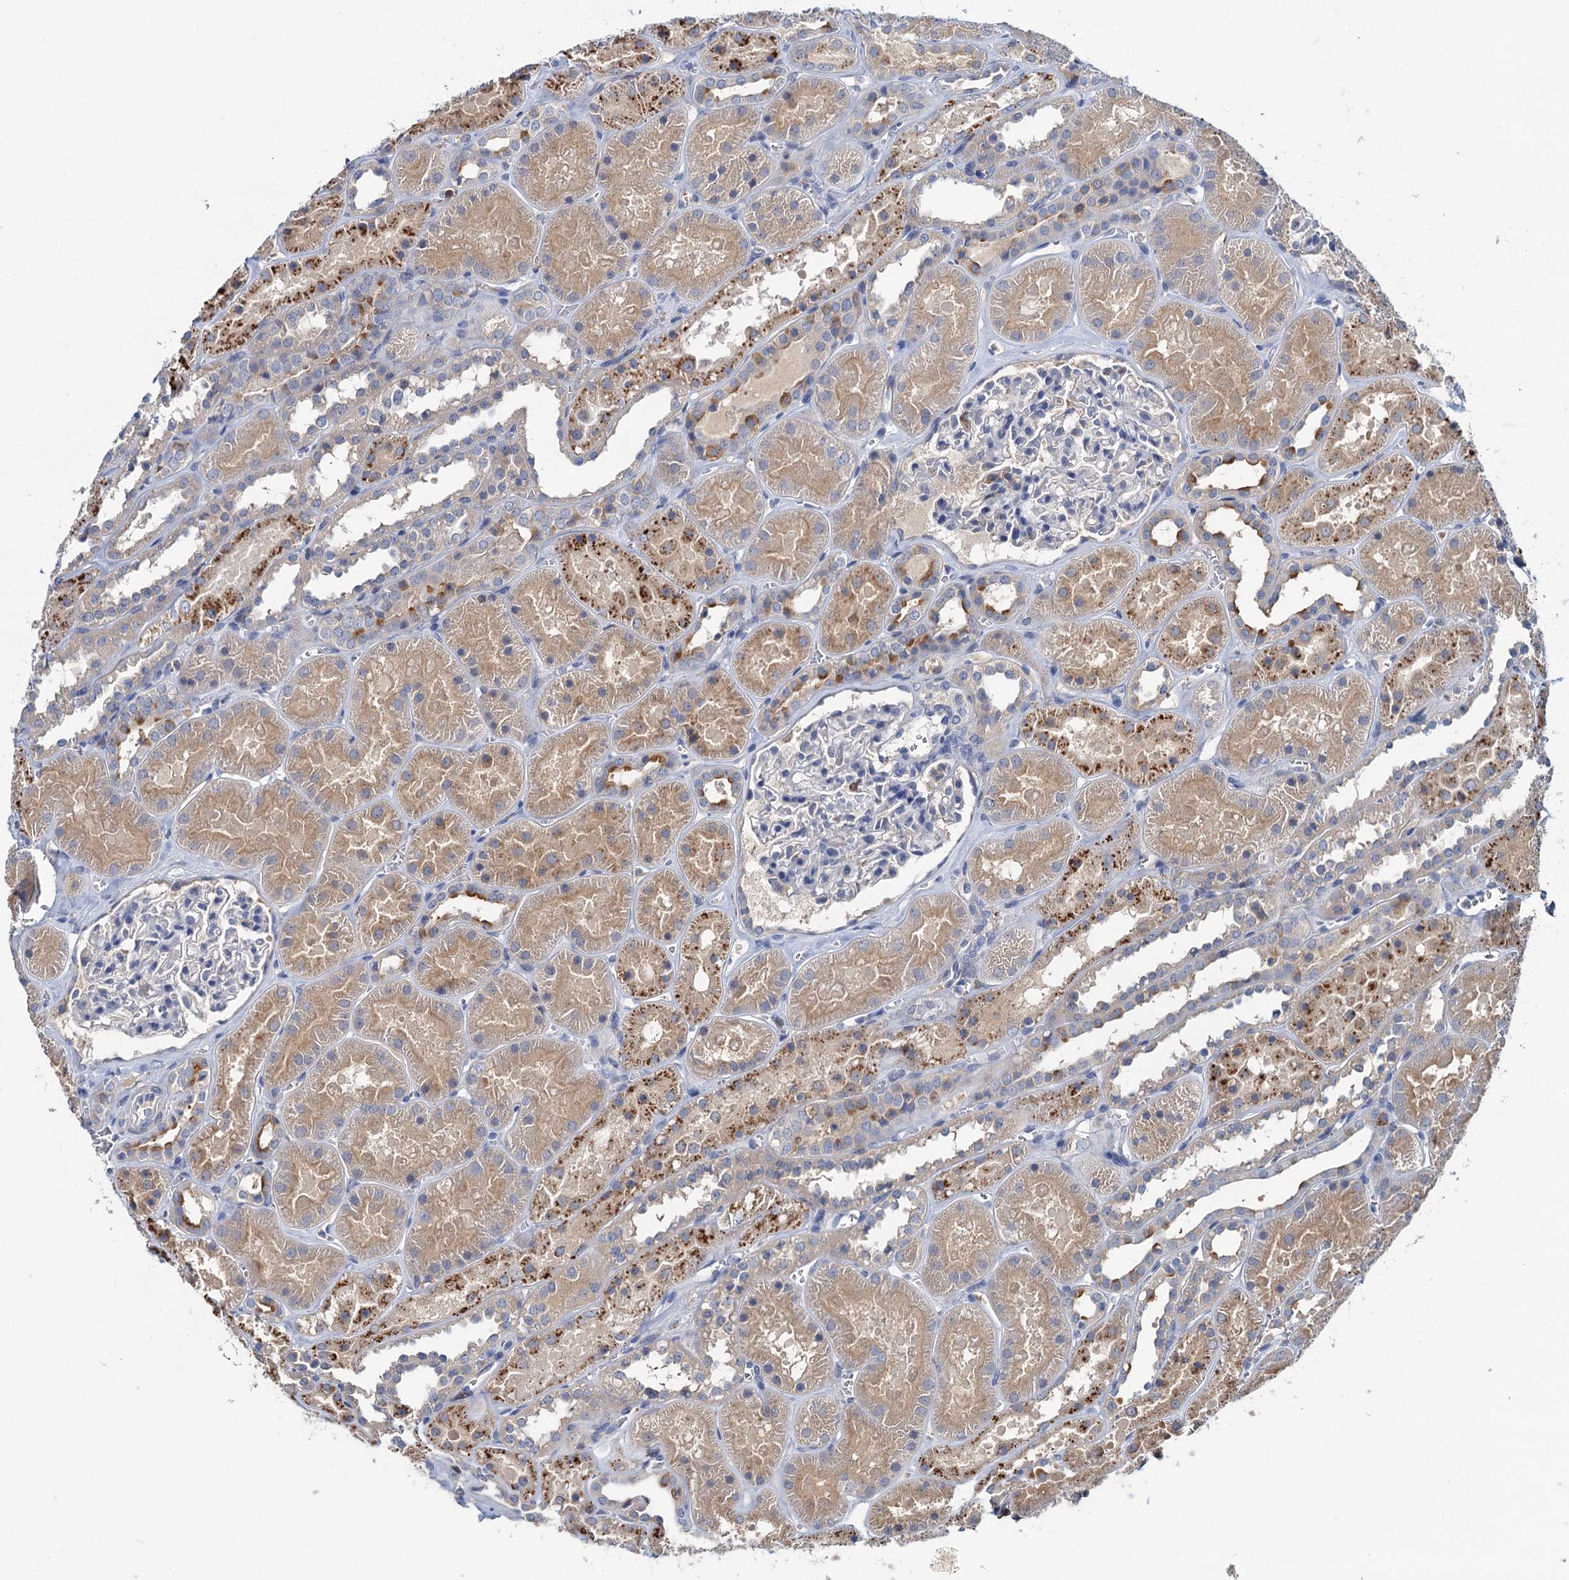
{"staining": {"intensity": "negative", "quantity": "none", "location": "none"}, "tissue": "kidney", "cell_type": "Cells in glomeruli", "image_type": "normal", "snomed": [{"axis": "morphology", "description": "Normal tissue, NOS"}, {"axis": "topography", "description": "Kidney"}], "caption": "An immunohistochemistry image of unremarkable kidney is shown. There is no staining in cells in glomeruli of kidney. (Immunohistochemistry, brightfield microscopy, high magnification).", "gene": "FGFR2", "patient": {"sex": "female", "age": 41}}